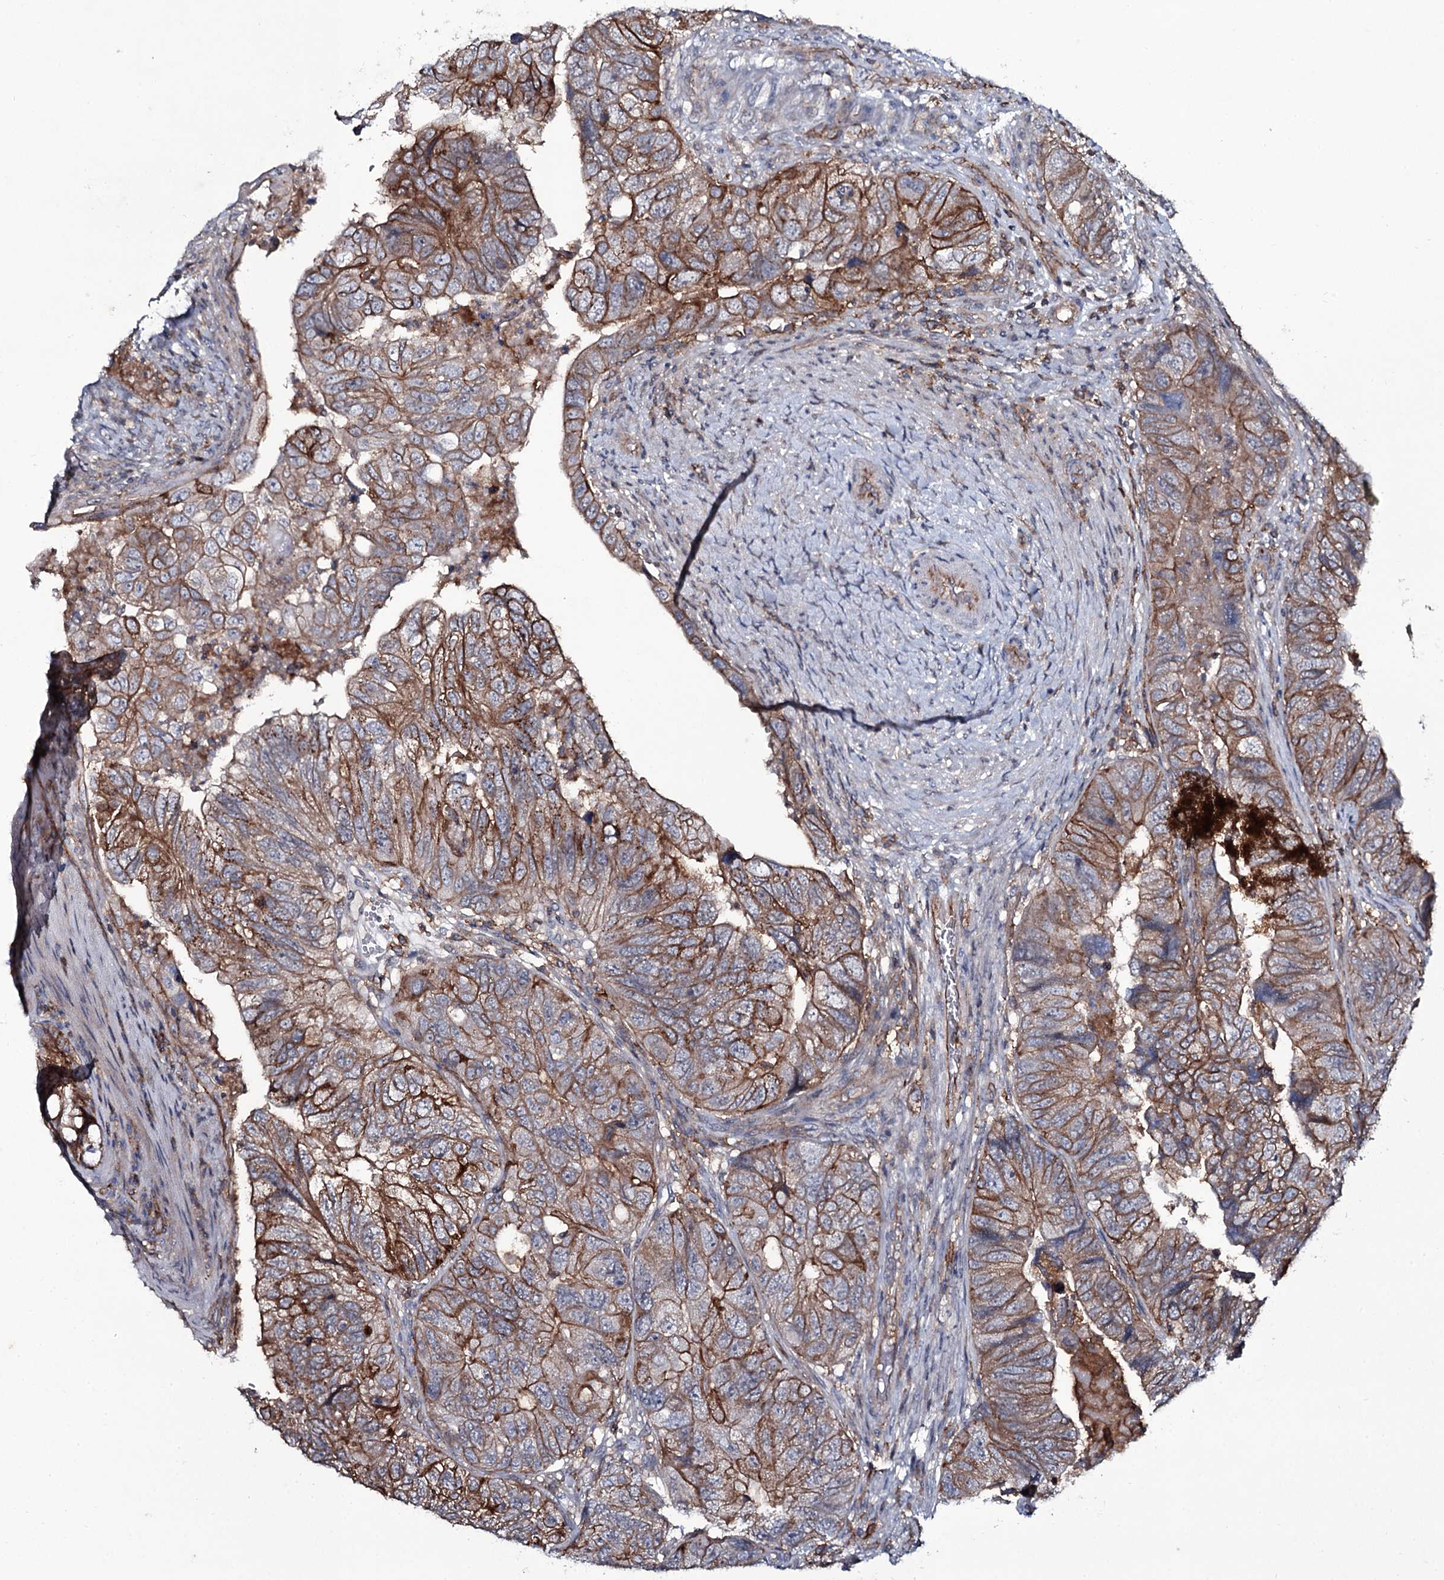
{"staining": {"intensity": "strong", "quantity": "25%-75%", "location": "cytoplasmic/membranous"}, "tissue": "colorectal cancer", "cell_type": "Tumor cells", "image_type": "cancer", "snomed": [{"axis": "morphology", "description": "Adenocarcinoma, NOS"}, {"axis": "topography", "description": "Rectum"}], "caption": "Immunohistochemical staining of adenocarcinoma (colorectal) demonstrates high levels of strong cytoplasmic/membranous protein positivity in approximately 25%-75% of tumor cells. (DAB (3,3'-diaminobenzidine) IHC with brightfield microscopy, high magnification).", "gene": "SNAP23", "patient": {"sex": "male", "age": 63}}